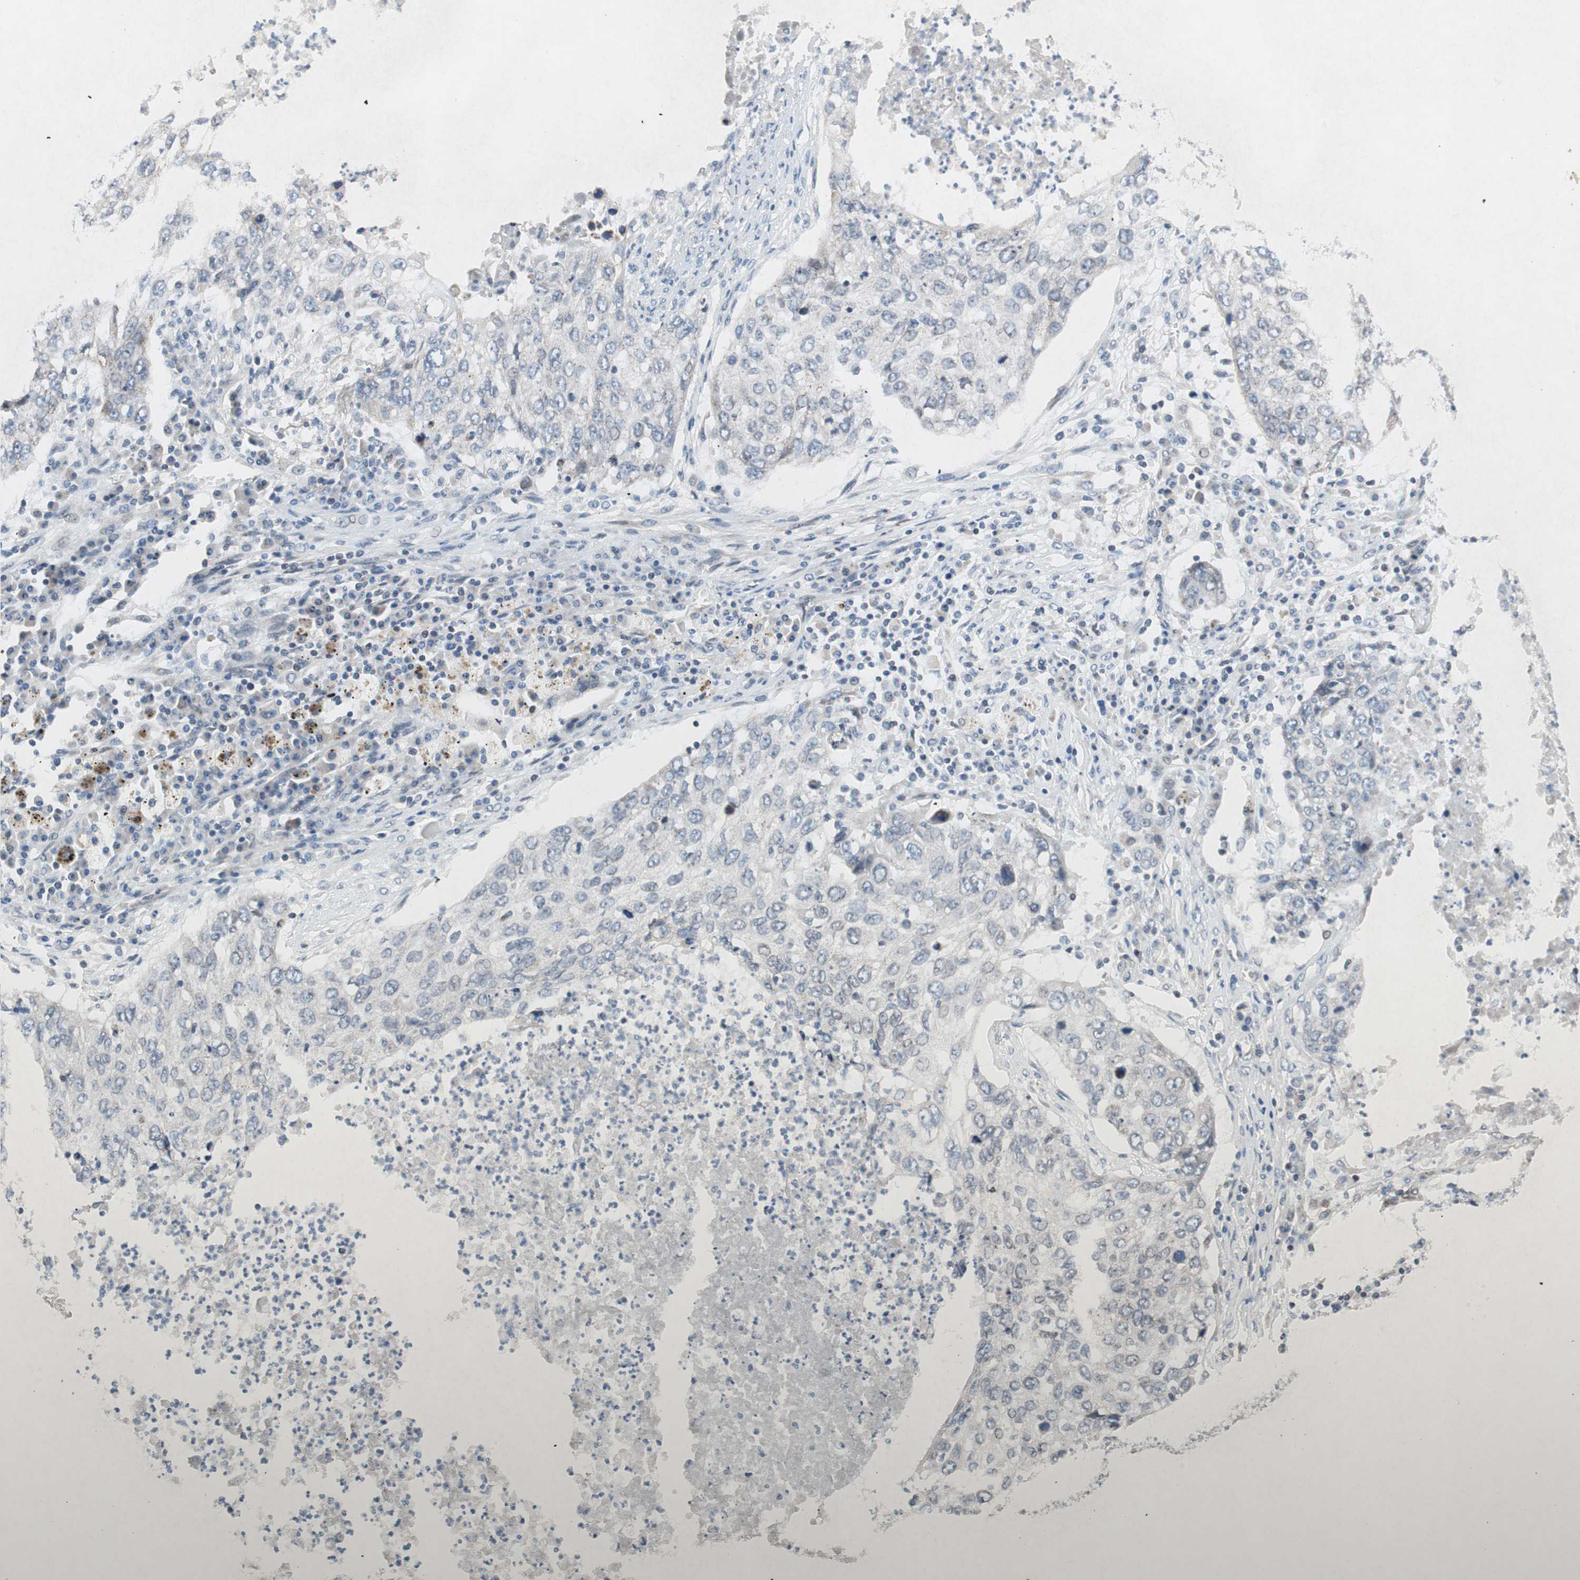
{"staining": {"intensity": "negative", "quantity": "none", "location": "none"}, "tissue": "lung cancer", "cell_type": "Tumor cells", "image_type": "cancer", "snomed": [{"axis": "morphology", "description": "Squamous cell carcinoma, NOS"}, {"axis": "topography", "description": "Lung"}], "caption": "High magnification brightfield microscopy of squamous cell carcinoma (lung) stained with DAB (3,3'-diaminobenzidine) (brown) and counterstained with hematoxylin (blue): tumor cells show no significant expression.", "gene": "ARNT2", "patient": {"sex": "female", "age": 63}}